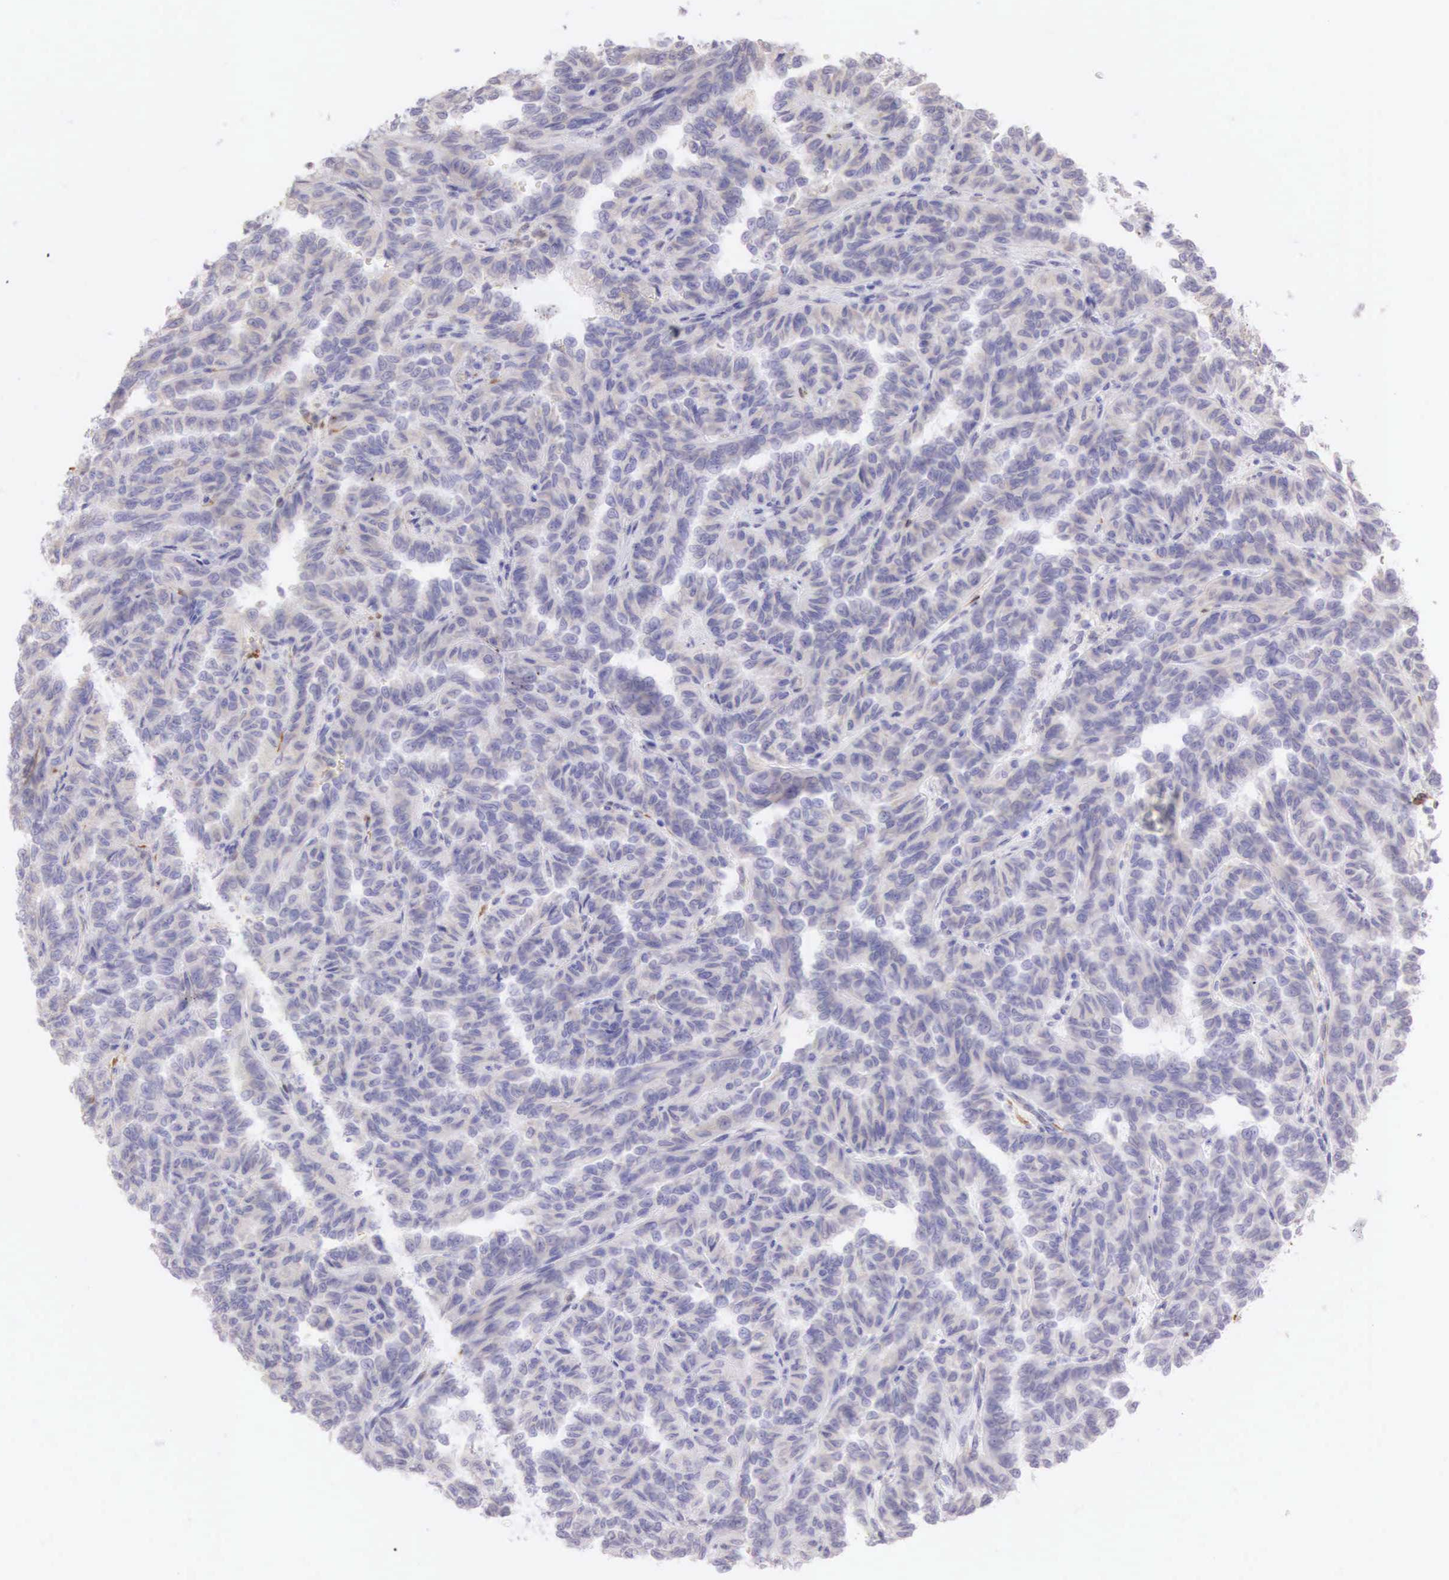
{"staining": {"intensity": "negative", "quantity": "none", "location": "none"}, "tissue": "renal cancer", "cell_type": "Tumor cells", "image_type": "cancer", "snomed": [{"axis": "morphology", "description": "Inflammation, NOS"}, {"axis": "morphology", "description": "Adenocarcinoma, NOS"}, {"axis": "topography", "description": "Kidney"}], "caption": "Adenocarcinoma (renal) stained for a protein using immunohistochemistry (IHC) demonstrates no staining tumor cells.", "gene": "CNN1", "patient": {"sex": "male", "age": 68}}